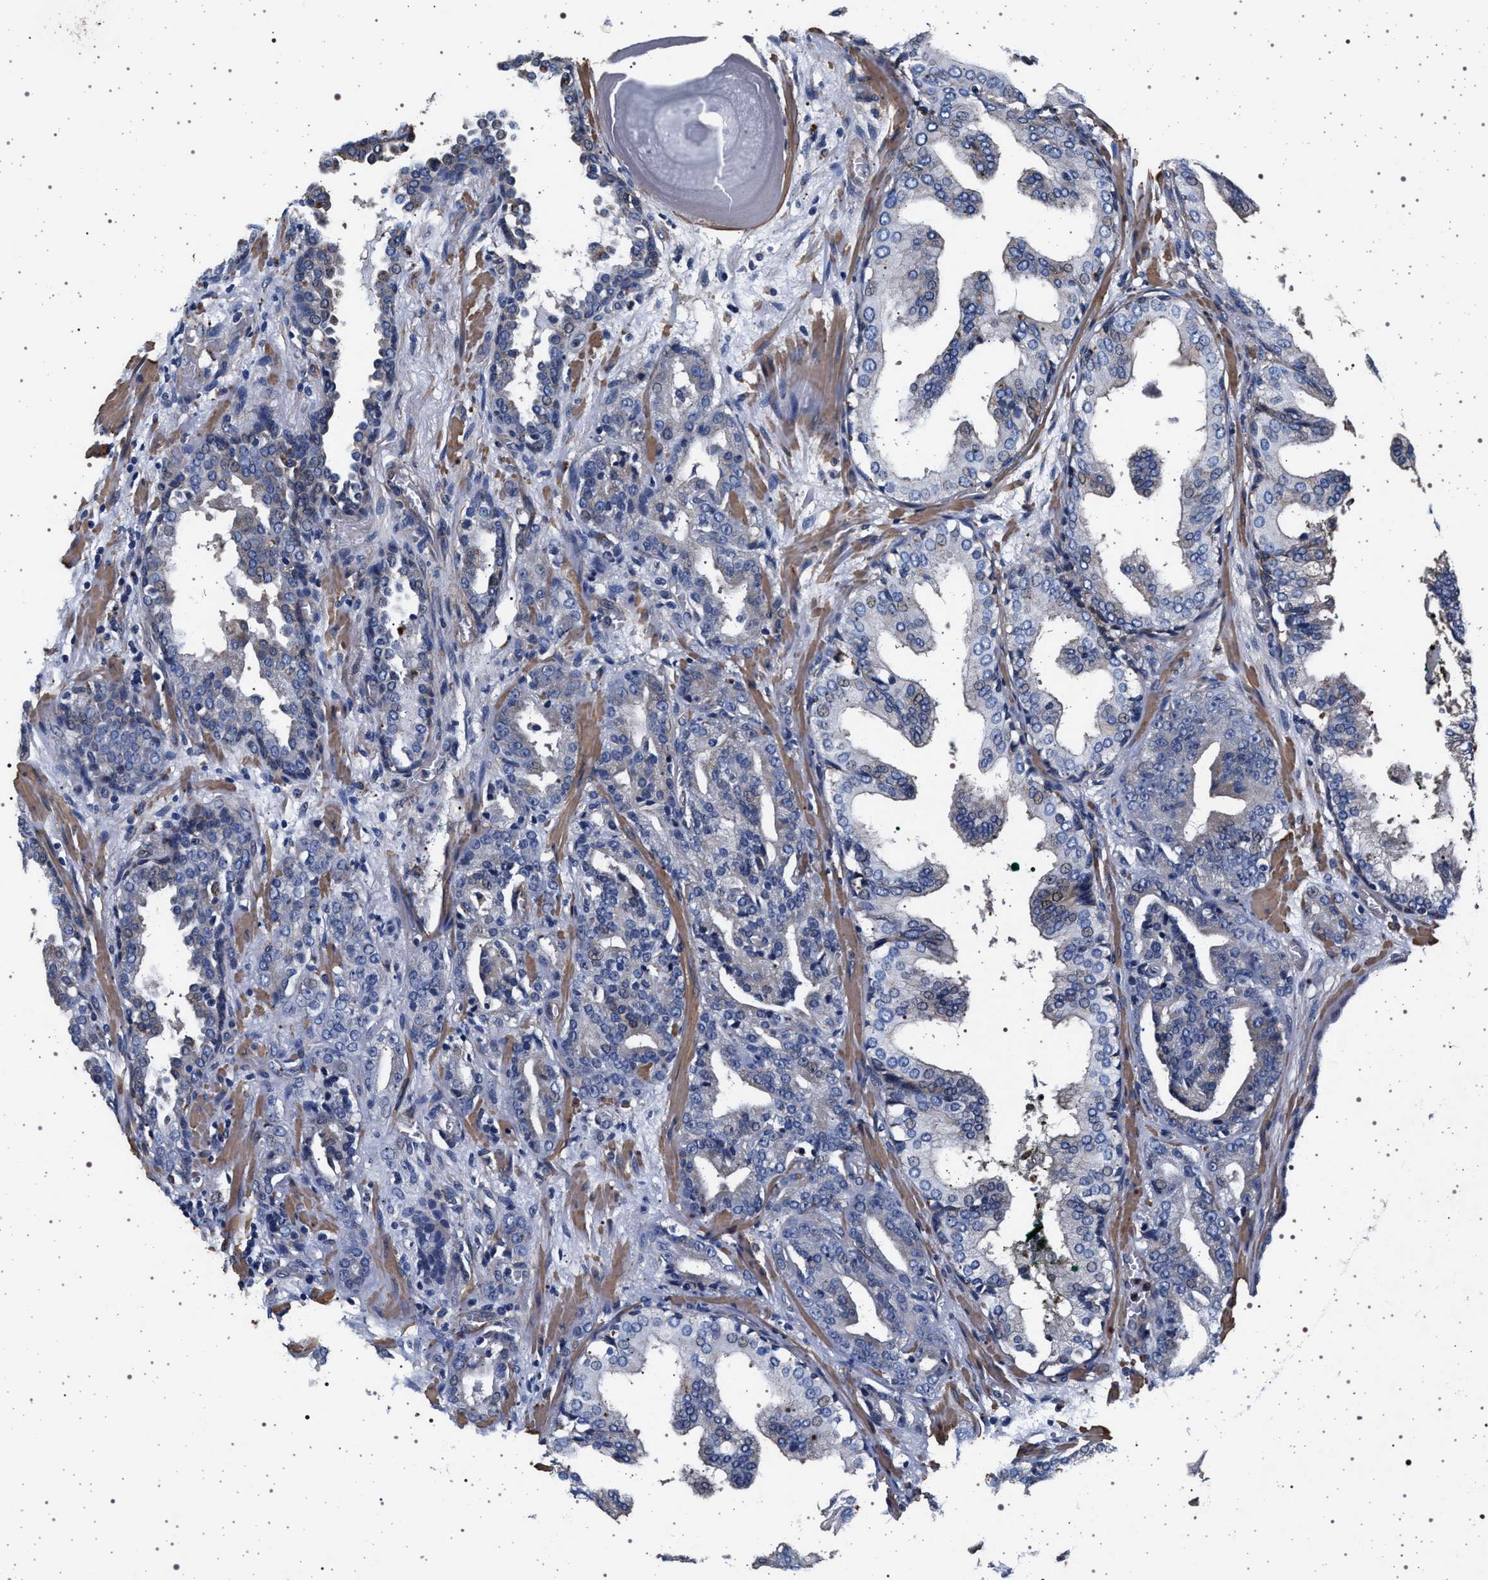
{"staining": {"intensity": "weak", "quantity": "<25%", "location": "cytoplasmic/membranous,nuclear"}, "tissue": "prostate cancer", "cell_type": "Tumor cells", "image_type": "cancer", "snomed": [{"axis": "morphology", "description": "Adenocarcinoma, Low grade"}, {"axis": "topography", "description": "Prostate"}], "caption": "Protein analysis of prostate adenocarcinoma (low-grade) shows no significant positivity in tumor cells. Nuclei are stained in blue.", "gene": "KCNK6", "patient": {"sex": "male", "age": 63}}